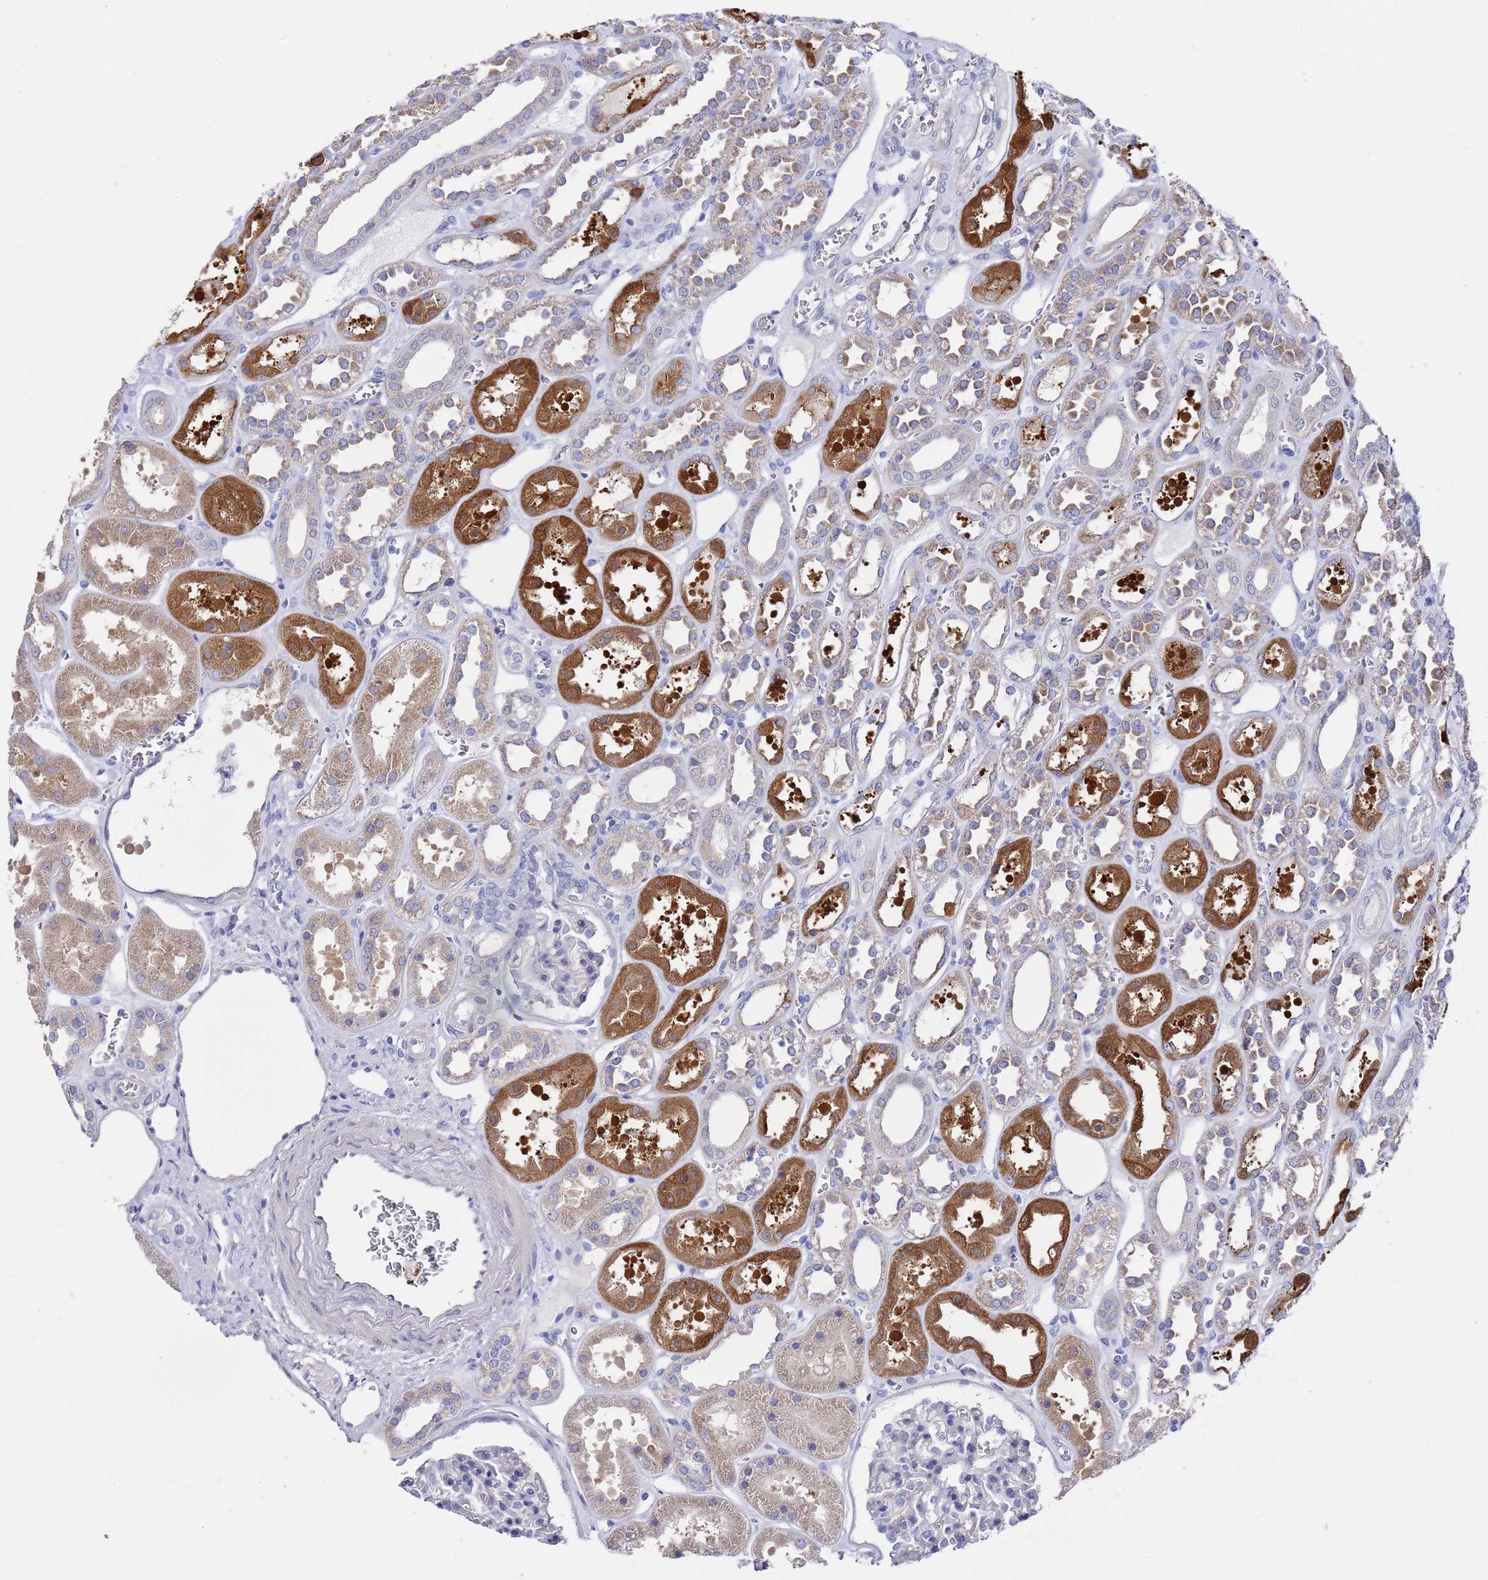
{"staining": {"intensity": "negative", "quantity": "none", "location": "none"}, "tissue": "kidney", "cell_type": "Cells in glomeruli", "image_type": "normal", "snomed": [{"axis": "morphology", "description": "Normal tissue, NOS"}, {"axis": "topography", "description": "Kidney"}], "caption": "An immunohistochemistry photomicrograph of benign kidney is shown. There is no staining in cells in glomeruli of kidney.", "gene": "SCAPER", "patient": {"sex": "female", "age": 41}}